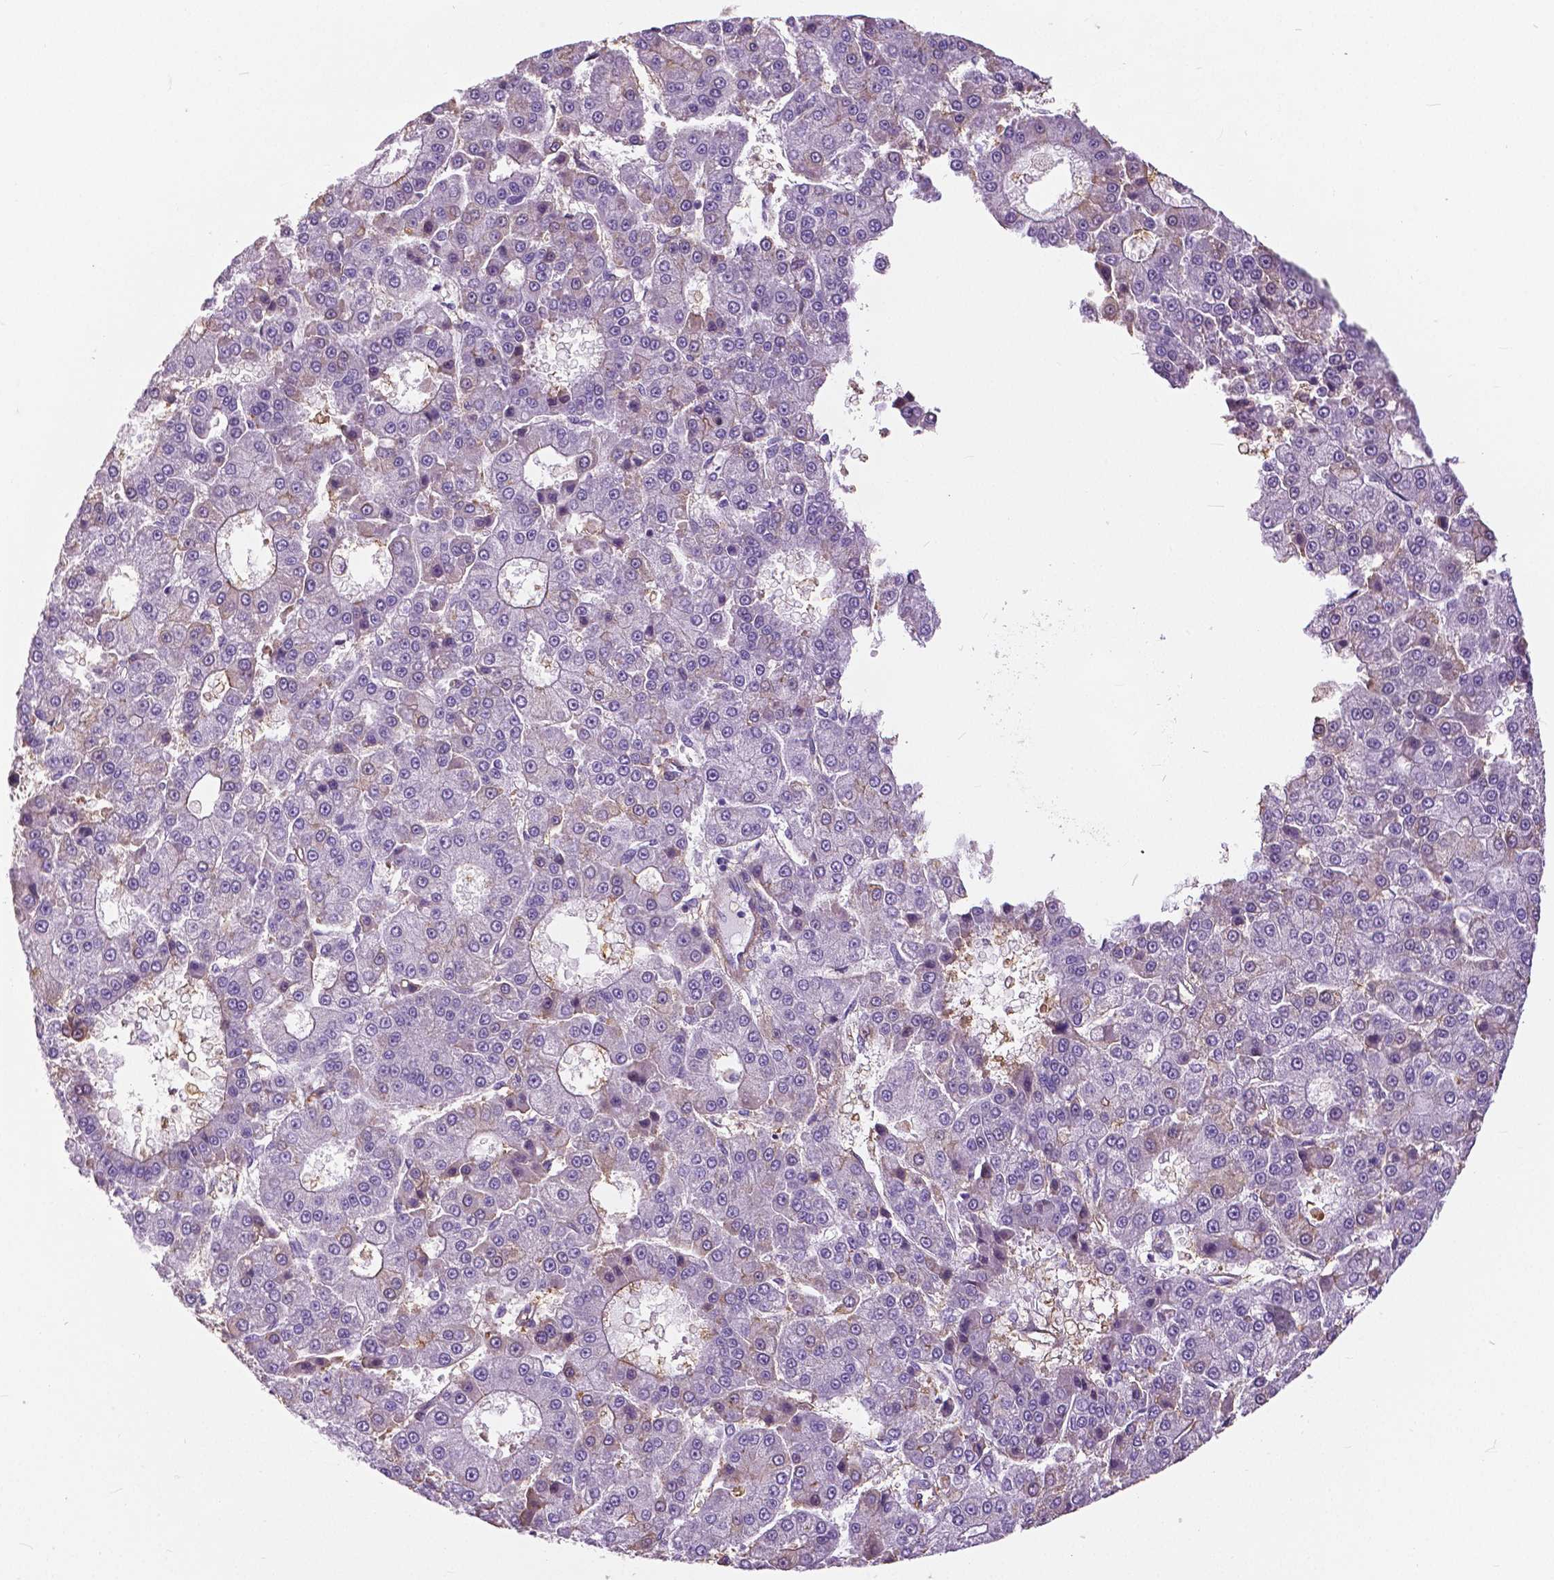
{"staining": {"intensity": "negative", "quantity": "none", "location": "none"}, "tissue": "liver cancer", "cell_type": "Tumor cells", "image_type": "cancer", "snomed": [{"axis": "morphology", "description": "Carcinoma, Hepatocellular, NOS"}, {"axis": "topography", "description": "Liver"}], "caption": "IHC micrograph of neoplastic tissue: human hepatocellular carcinoma (liver) stained with DAB demonstrates no significant protein staining in tumor cells.", "gene": "ANXA13", "patient": {"sex": "male", "age": 70}}